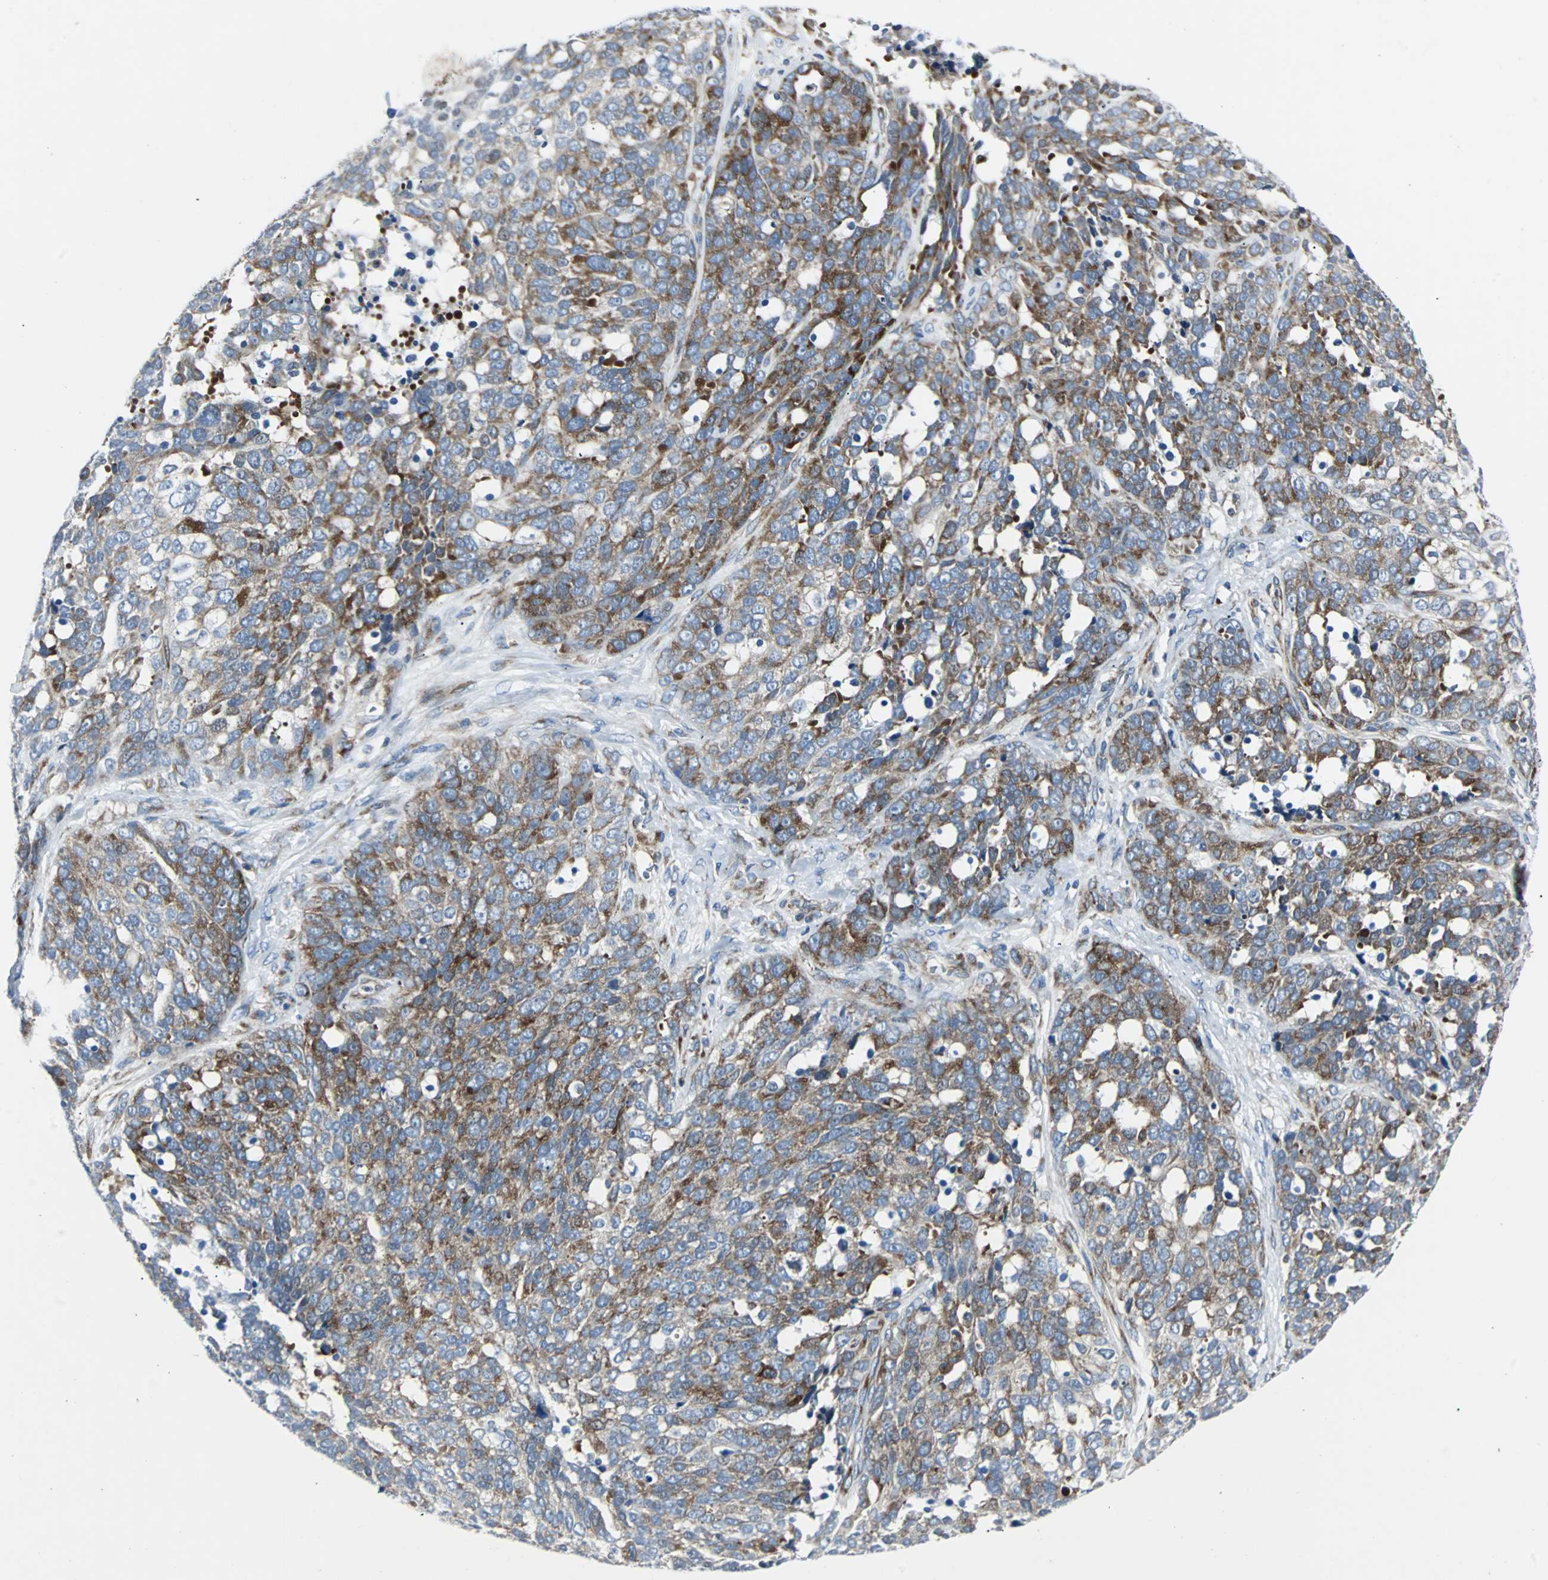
{"staining": {"intensity": "moderate", "quantity": ">75%", "location": "cytoplasmic/membranous"}, "tissue": "ovarian cancer", "cell_type": "Tumor cells", "image_type": "cancer", "snomed": [{"axis": "morphology", "description": "Cystadenocarcinoma, serous, NOS"}, {"axis": "topography", "description": "Ovary"}], "caption": "Moderate cytoplasmic/membranous protein positivity is seen in about >75% of tumor cells in ovarian cancer.", "gene": "BBC3", "patient": {"sex": "female", "age": 44}}